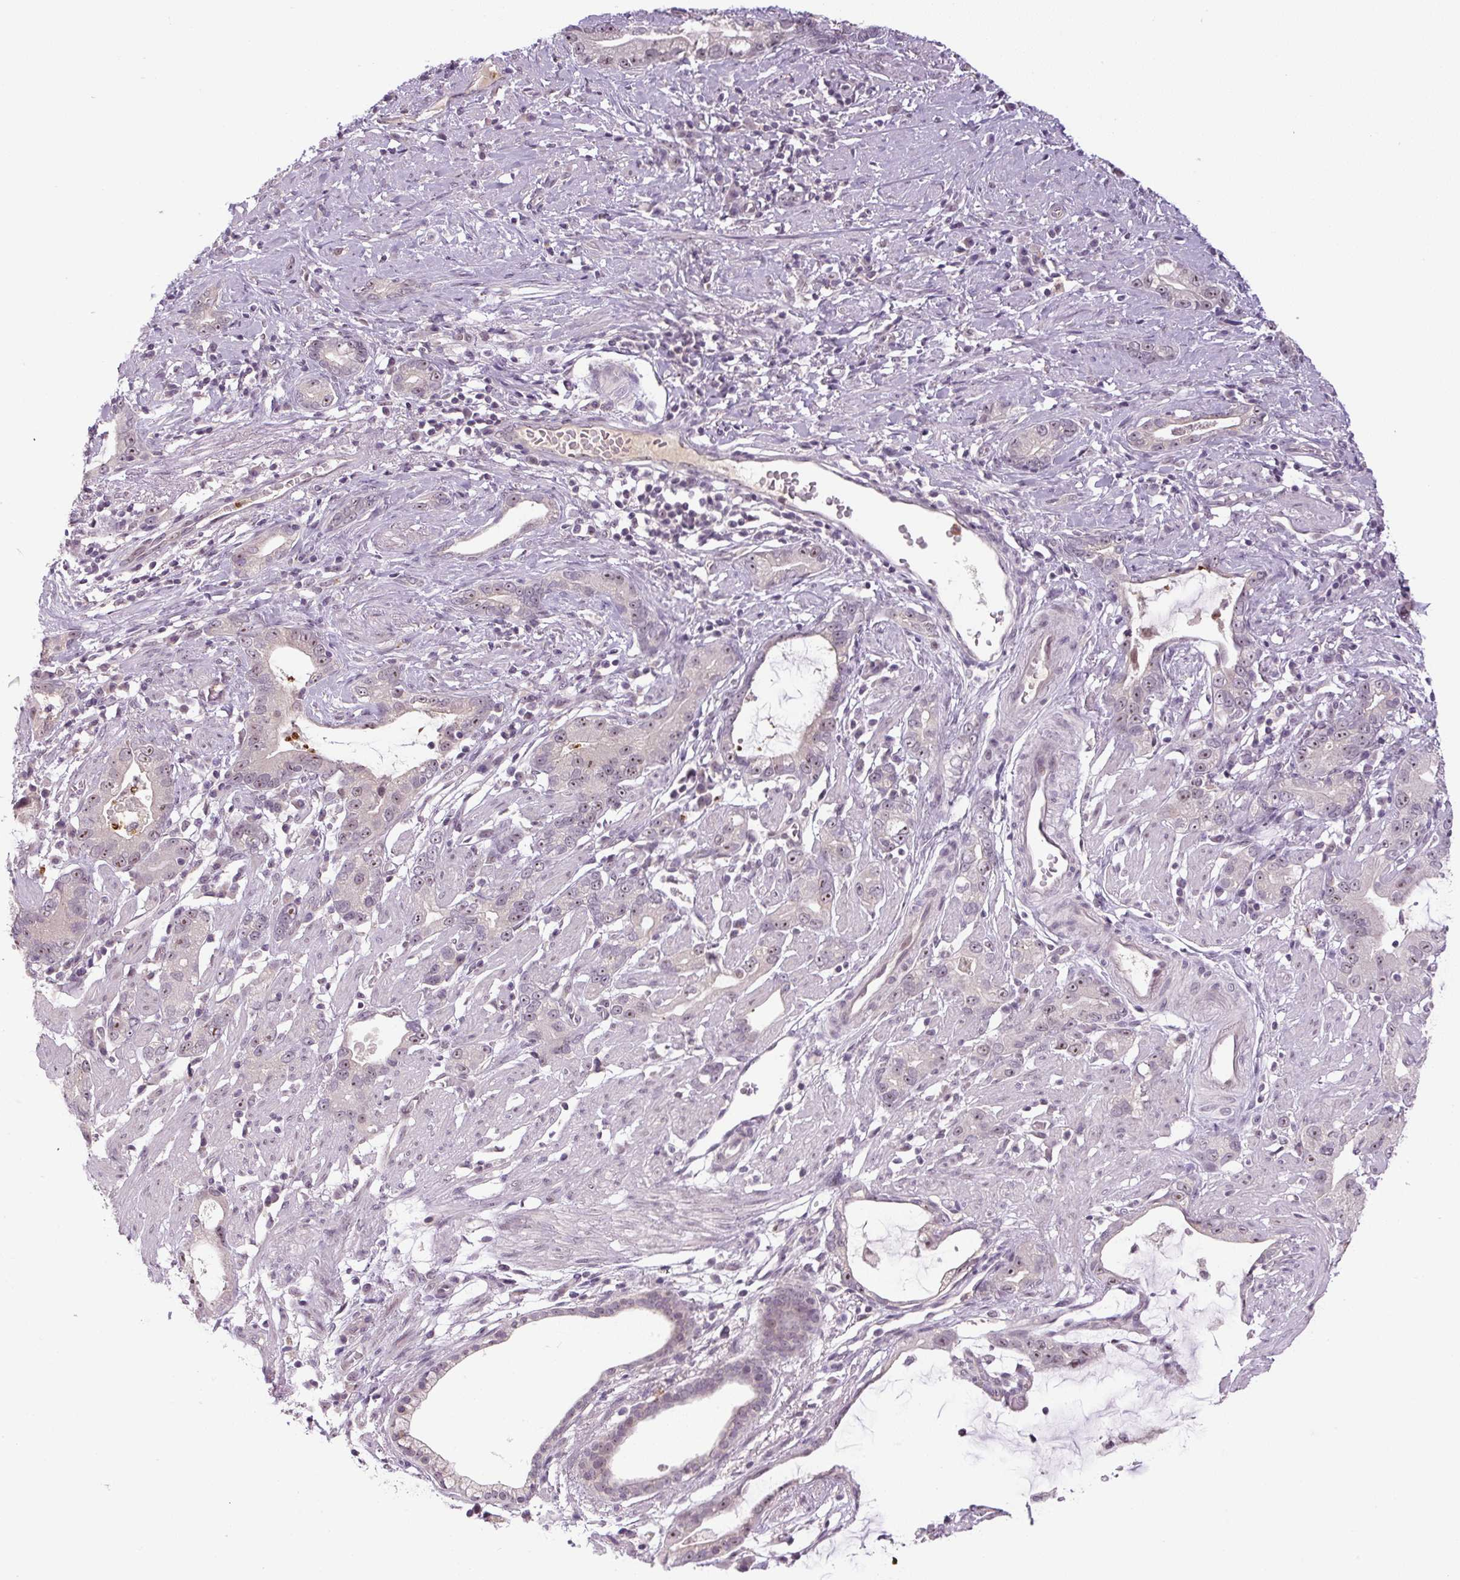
{"staining": {"intensity": "weak", "quantity": "25%-75%", "location": "nuclear"}, "tissue": "stomach cancer", "cell_type": "Tumor cells", "image_type": "cancer", "snomed": [{"axis": "morphology", "description": "Adenocarcinoma, NOS"}, {"axis": "topography", "description": "Stomach"}], "caption": "Immunohistochemistry (IHC) (DAB) staining of stomach adenocarcinoma exhibits weak nuclear protein staining in approximately 25%-75% of tumor cells.", "gene": "SGF29", "patient": {"sex": "male", "age": 55}}